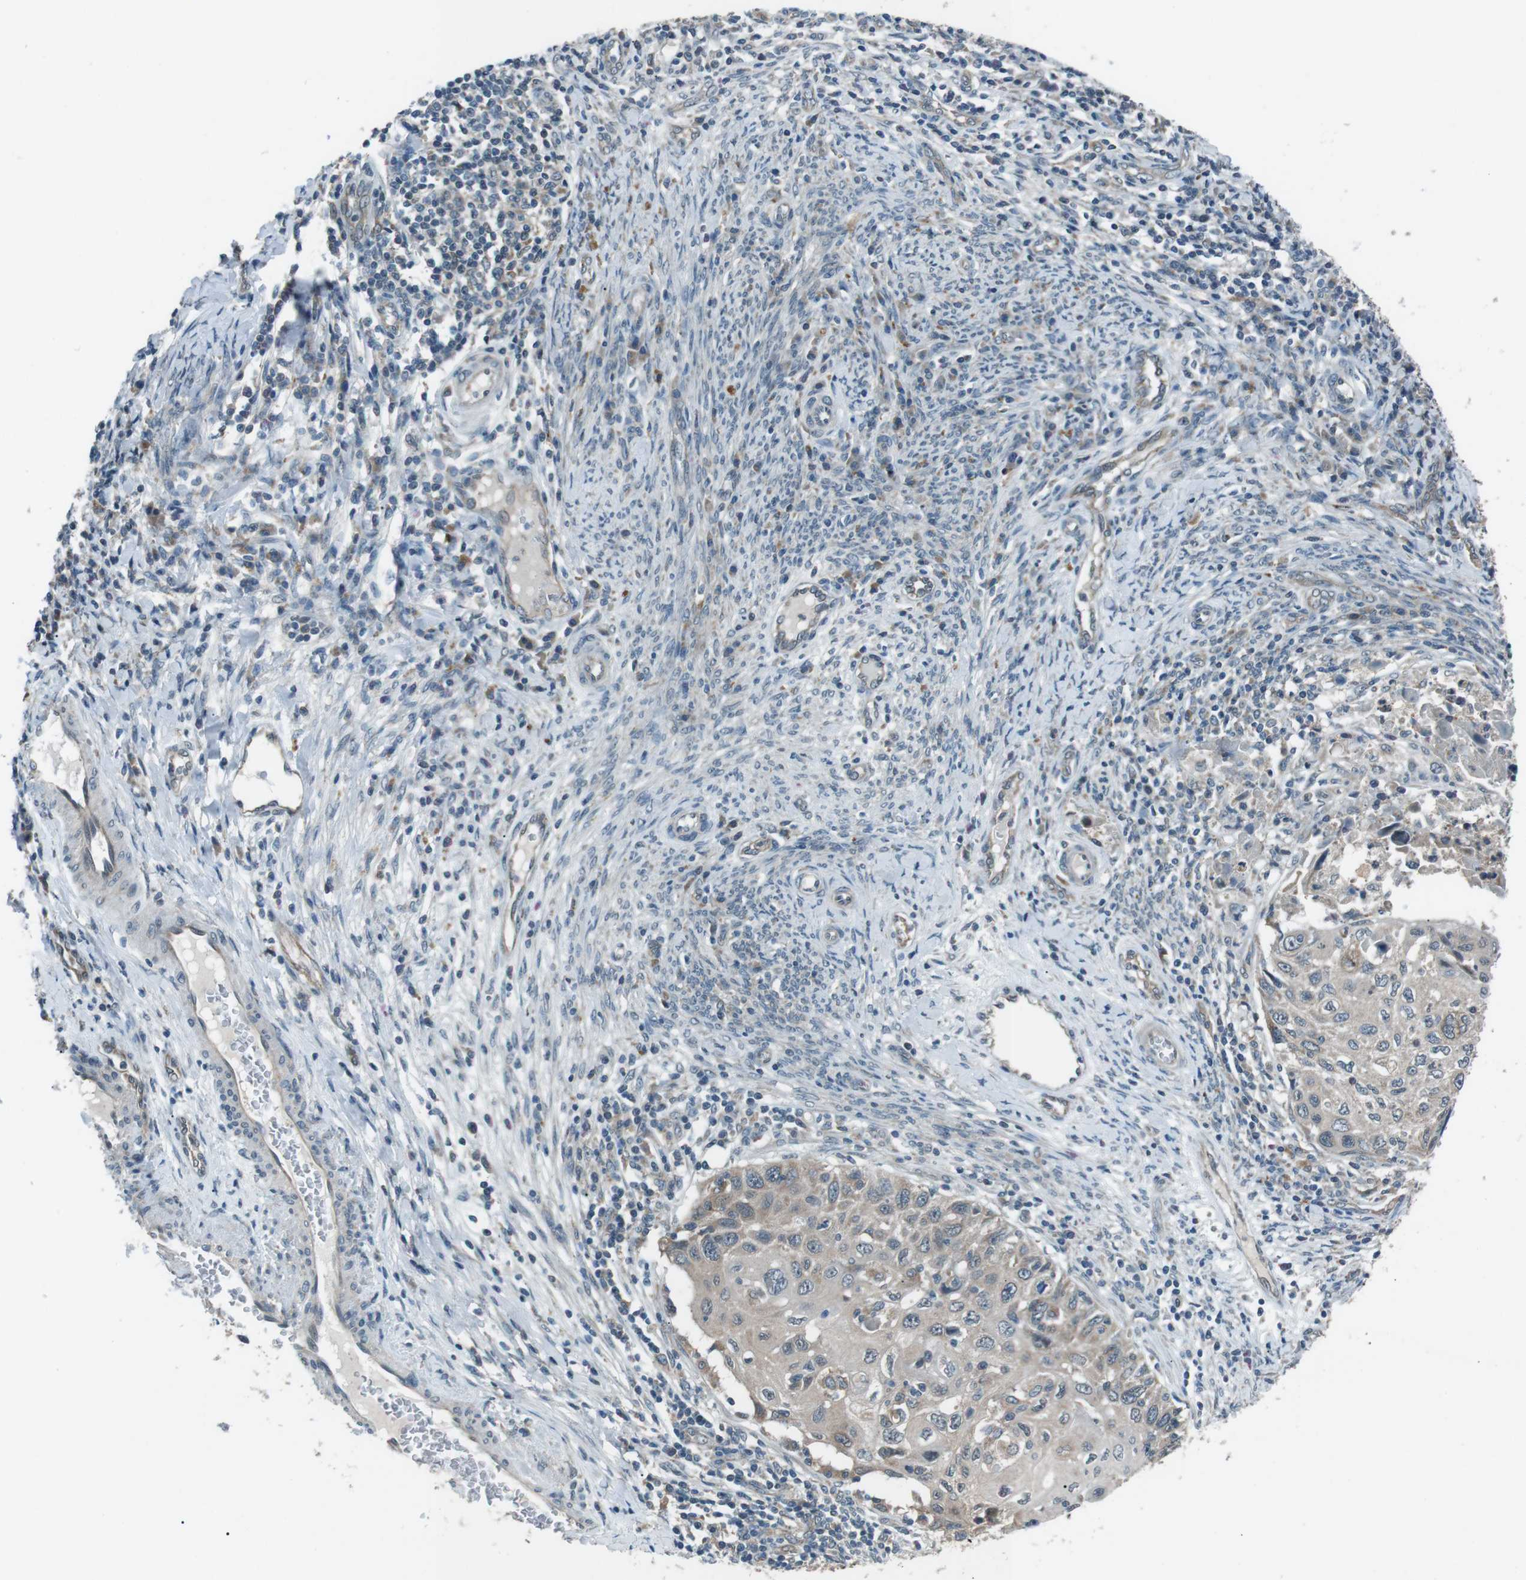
{"staining": {"intensity": "weak", "quantity": ">75%", "location": "cytoplasmic/membranous"}, "tissue": "cervical cancer", "cell_type": "Tumor cells", "image_type": "cancer", "snomed": [{"axis": "morphology", "description": "Squamous cell carcinoma, NOS"}, {"axis": "topography", "description": "Cervix"}], "caption": "A brown stain highlights weak cytoplasmic/membranous expression of a protein in squamous cell carcinoma (cervical) tumor cells.", "gene": "LRIG2", "patient": {"sex": "female", "age": 70}}